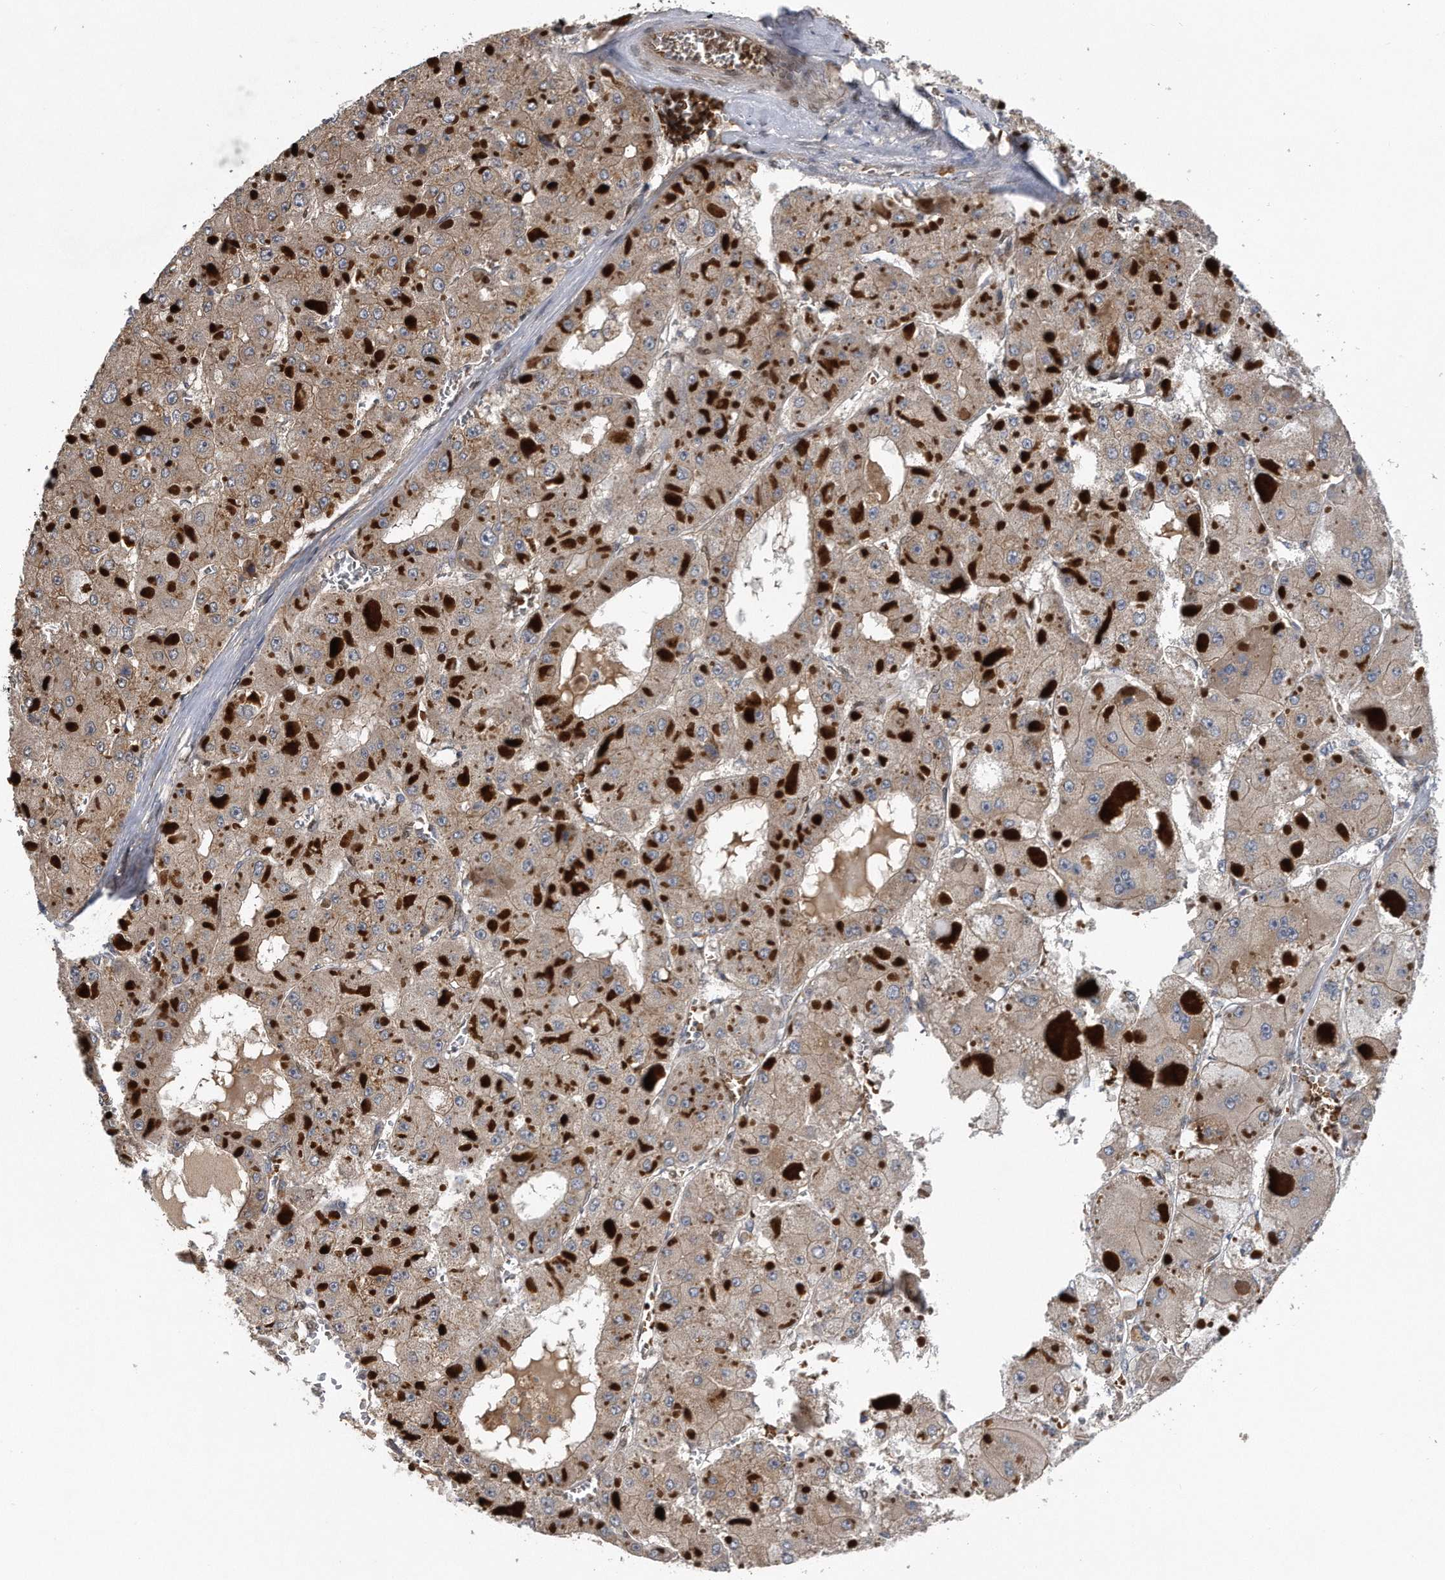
{"staining": {"intensity": "weak", "quantity": ">75%", "location": "cytoplasmic/membranous"}, "tissue": "liver cancer", "cell_type": "Tumor cells", "image_type": "cancer", "snomed": [{"axis": "morphology", "description": "Carcinoma, Hepatocellular, NOS"}, {"axis": "topography", "description": "Liver"}], "caption": "Weak cytoplasmic/membranous protein expression is appreciated in about >75% of tumor cells in hepatocellular carcinoma (liver).", "gene": "ZNF79", "patient": {"sex": "female", "age": 73}}